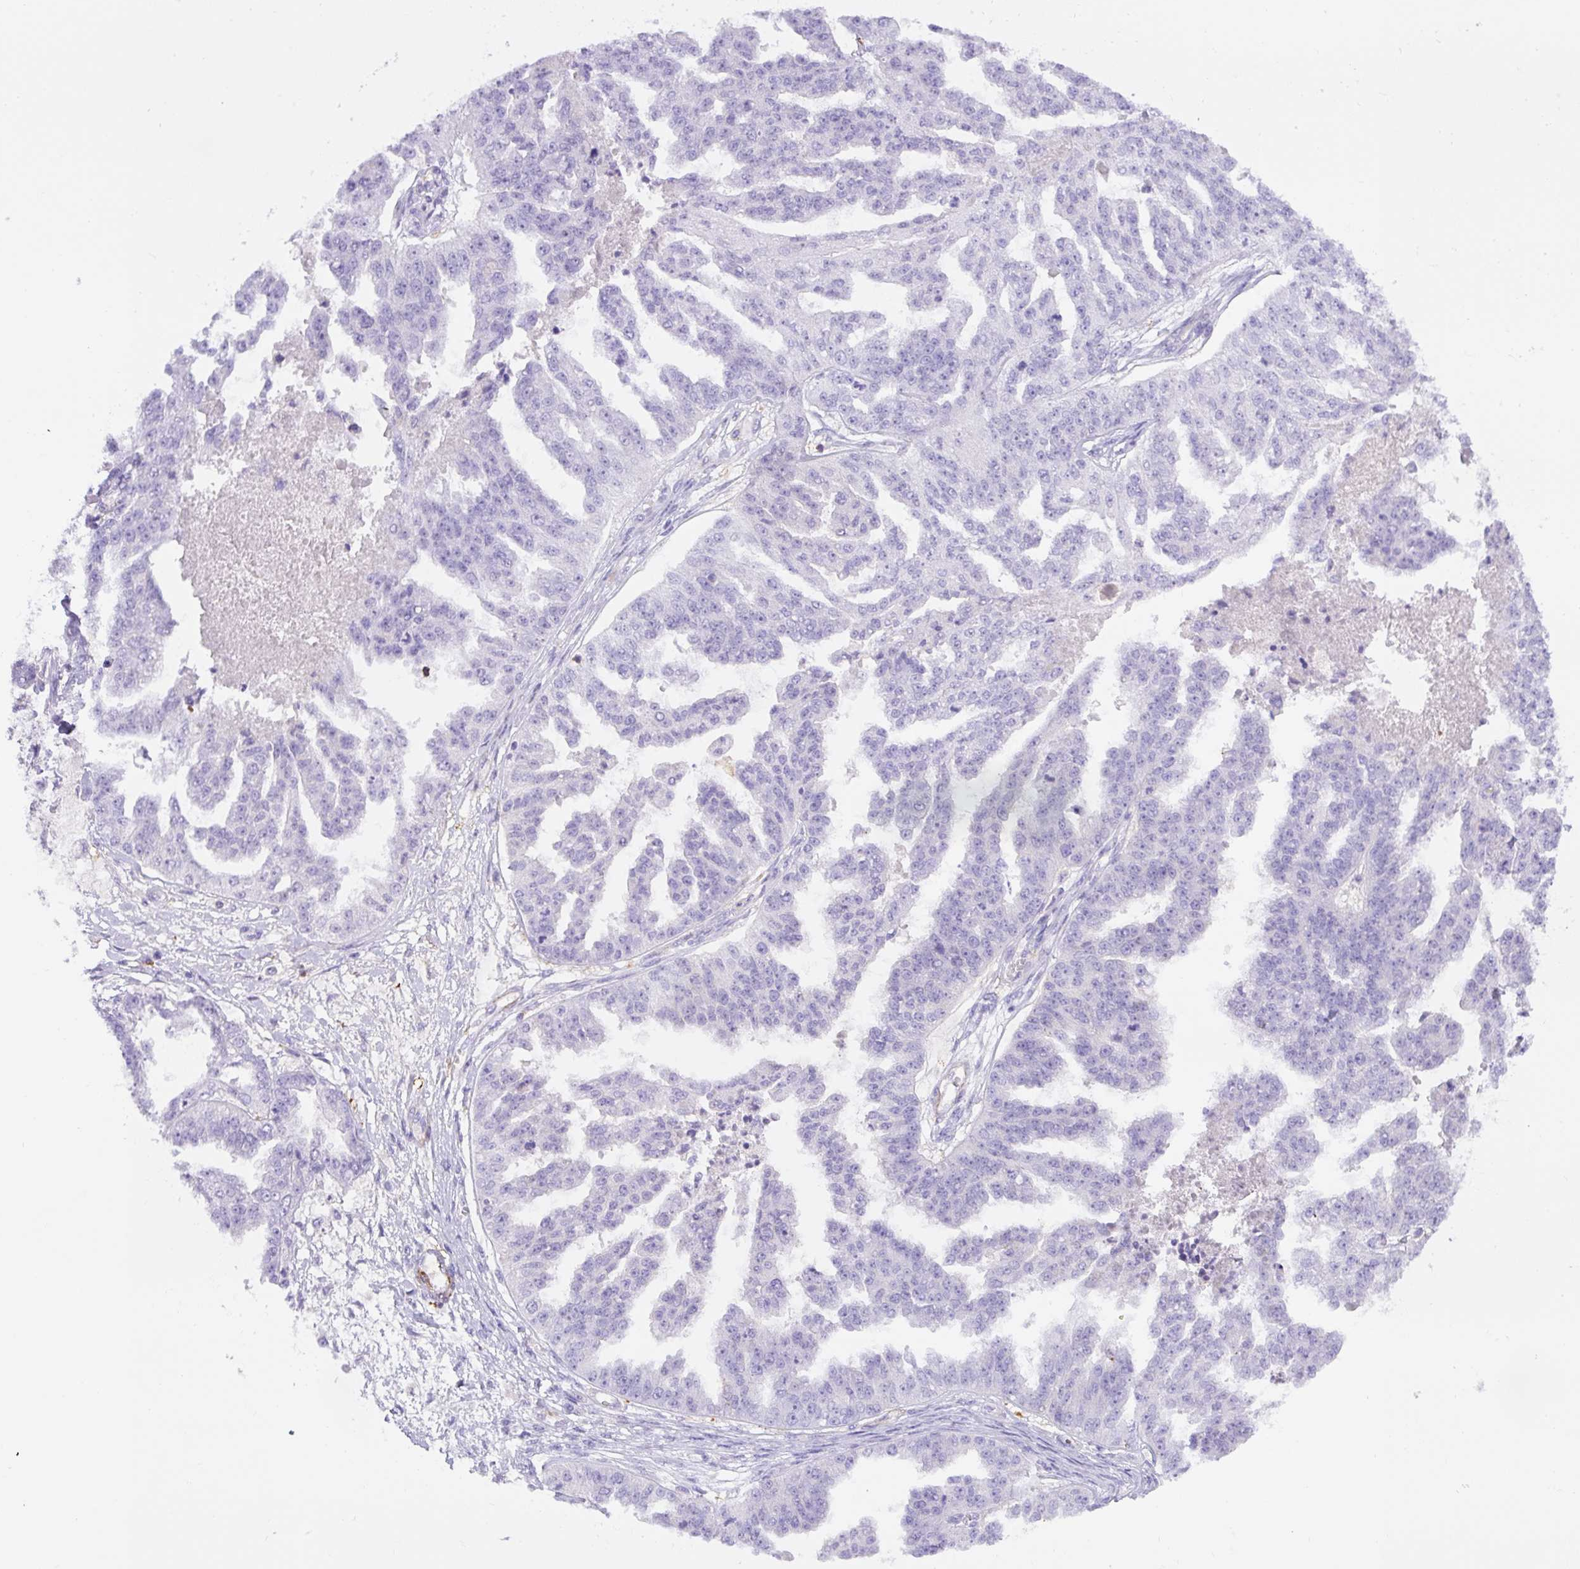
{"staining": {"intensity": "negative", "quantity": "none", "location": "none"}, "tissue": "ovarian cancer", "cell_type": "Tumor cells", "image_type": "cancer", "snomed": [{"axis": "morphology", "description": "Cystadenocarcinoma, serous, NOS"}, {"axis": "topography", "description": "Ovary"}], "caption": "There is no significant positivity in tumor cells of ovarian cancer.", "gene": "B3GALT5", "patient": {"sex": "female", "age": 58}}